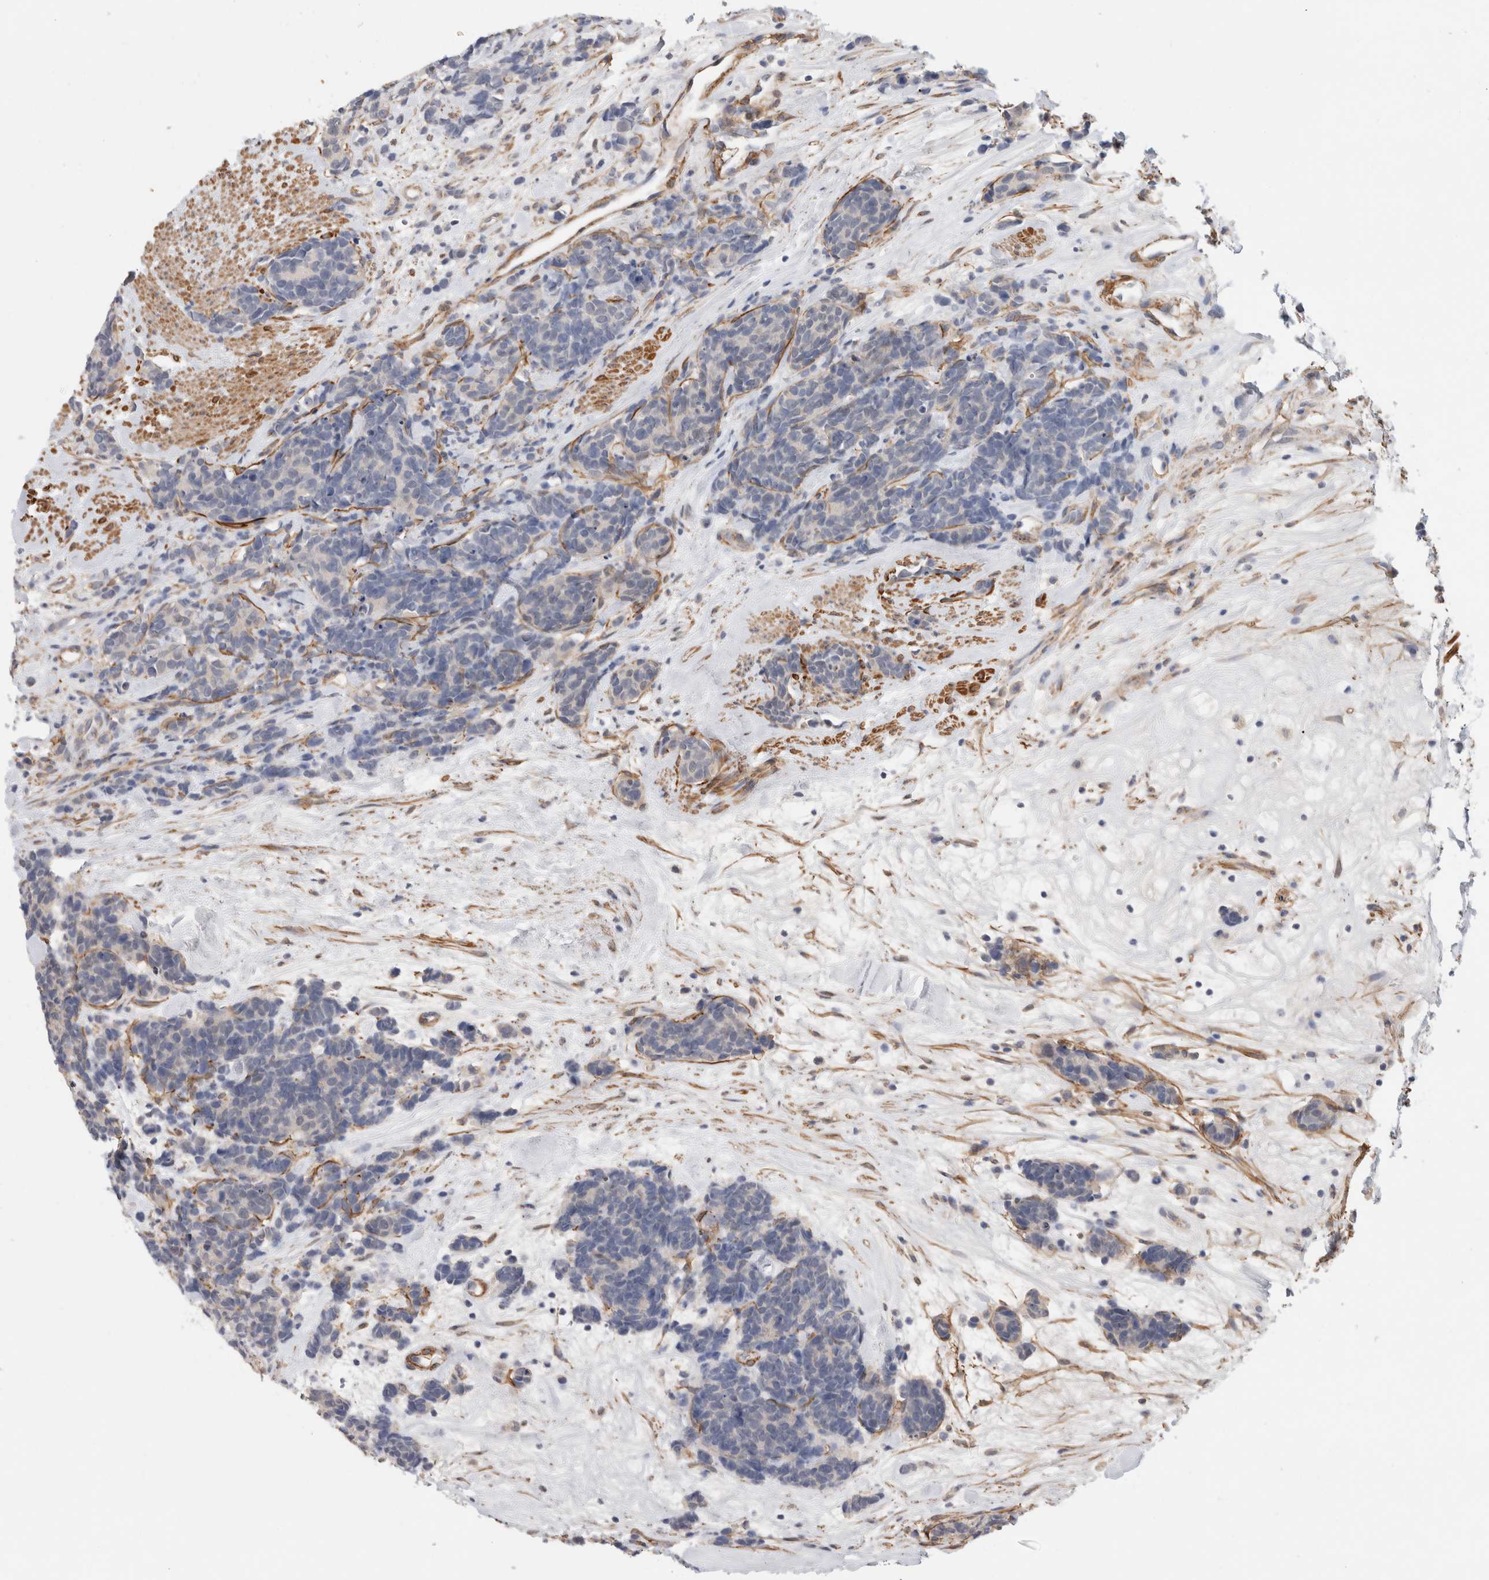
{"staining": {"intensity": "negative", "quantity": "none", "location": "none"}, "tissue": "carcinoid", "cell_type": "Tumor cells", "image_type": "cancer", "snomed": [{"axis": "morphology", "description": "Carcinoma, NOS"}, {"axis": "morphology", "description": "Carcinoid, malignant, NOS"}, {"axis": "topography", "description": "Urinary bladder"}], "caption": "IHC of carcinoma demonstrates no positivity in tumor cells.", "gene": "PGM1", "patient": {"sex": "male", "age": 57}}